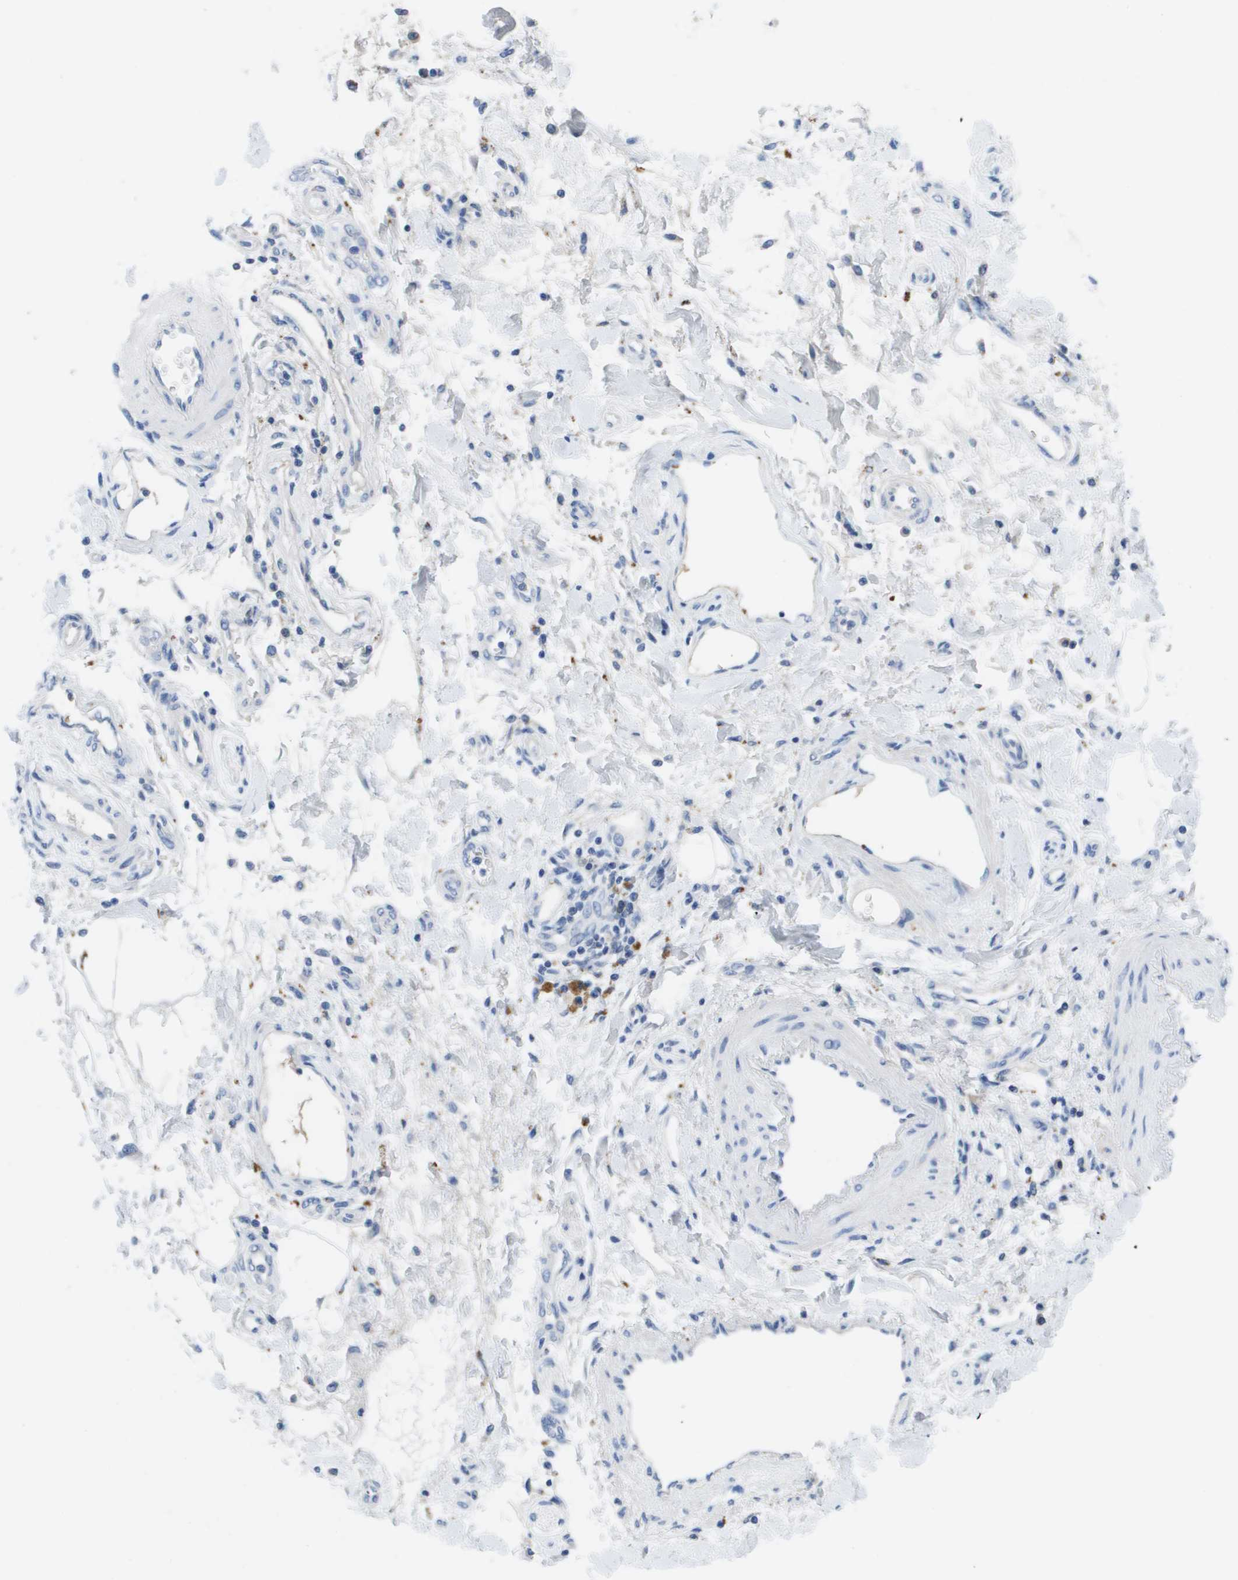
{"staining": {"intensity": "negative", "quantity": "none", "location": "none"}, "tissue": "pancreatic cancer", "cell_type": "Tumor cells", "image_type": "cancer", "snomed": [{"axis": "morphology", "description": "Adenocarcinoma, NOS"}, {"axis": "topography", "description": "Pancreas"}], "caption": "Pancreatic adenocarcinoma stained for a protein using IHC displays no expression tumor cells.", "gene": "MS4A1", "patient": {"sex": "female", "age": 78}}